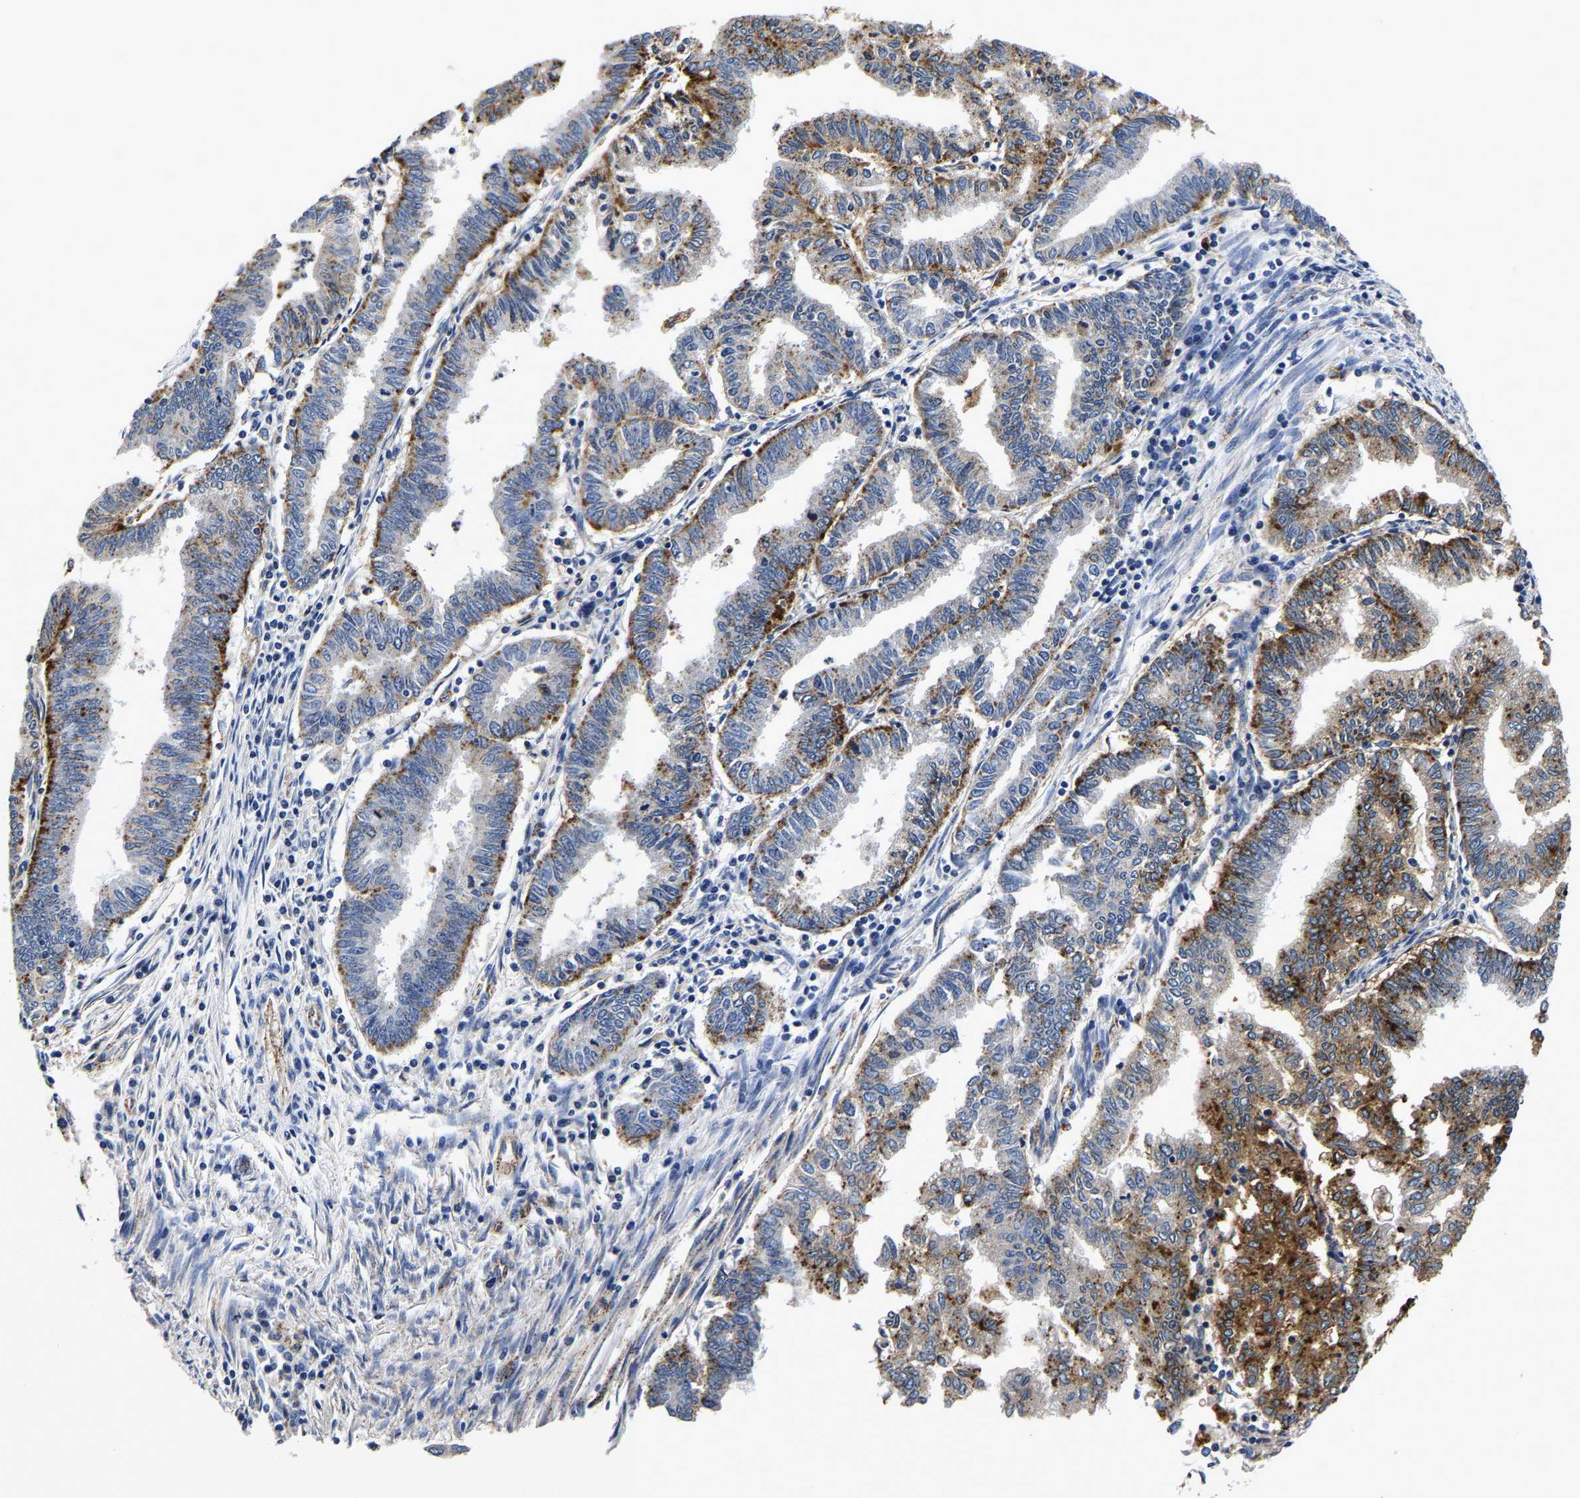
{"staining": {"intensity": "moderate", "quantity": ">75%", "location": "cytoplasmic/membranous"}, "tissue": "endometrial cancer", "cell_type": "Tumor cells", "image_type": "cancer", "snomed": [{"axis": "morphology", "description": "Polyp, NOS"}, {"axis": "morphology", "description": "Adenocarcinoma, NOS"}, {"axis": "morphology", "description": "Adenoma, NOS"}, {"axis": "topography", "description": "Endometrium"}], "caption": "Protein staining by IHC demonstrates moderate cytoplasmic/membranous expression in about >75% of tumor cells in endometrial cancer (polyp). (Brightfield microscopy of DAB IHC at high magnification).", "gene": "GRN", "patient": {"sex": "female", "age": 79}}